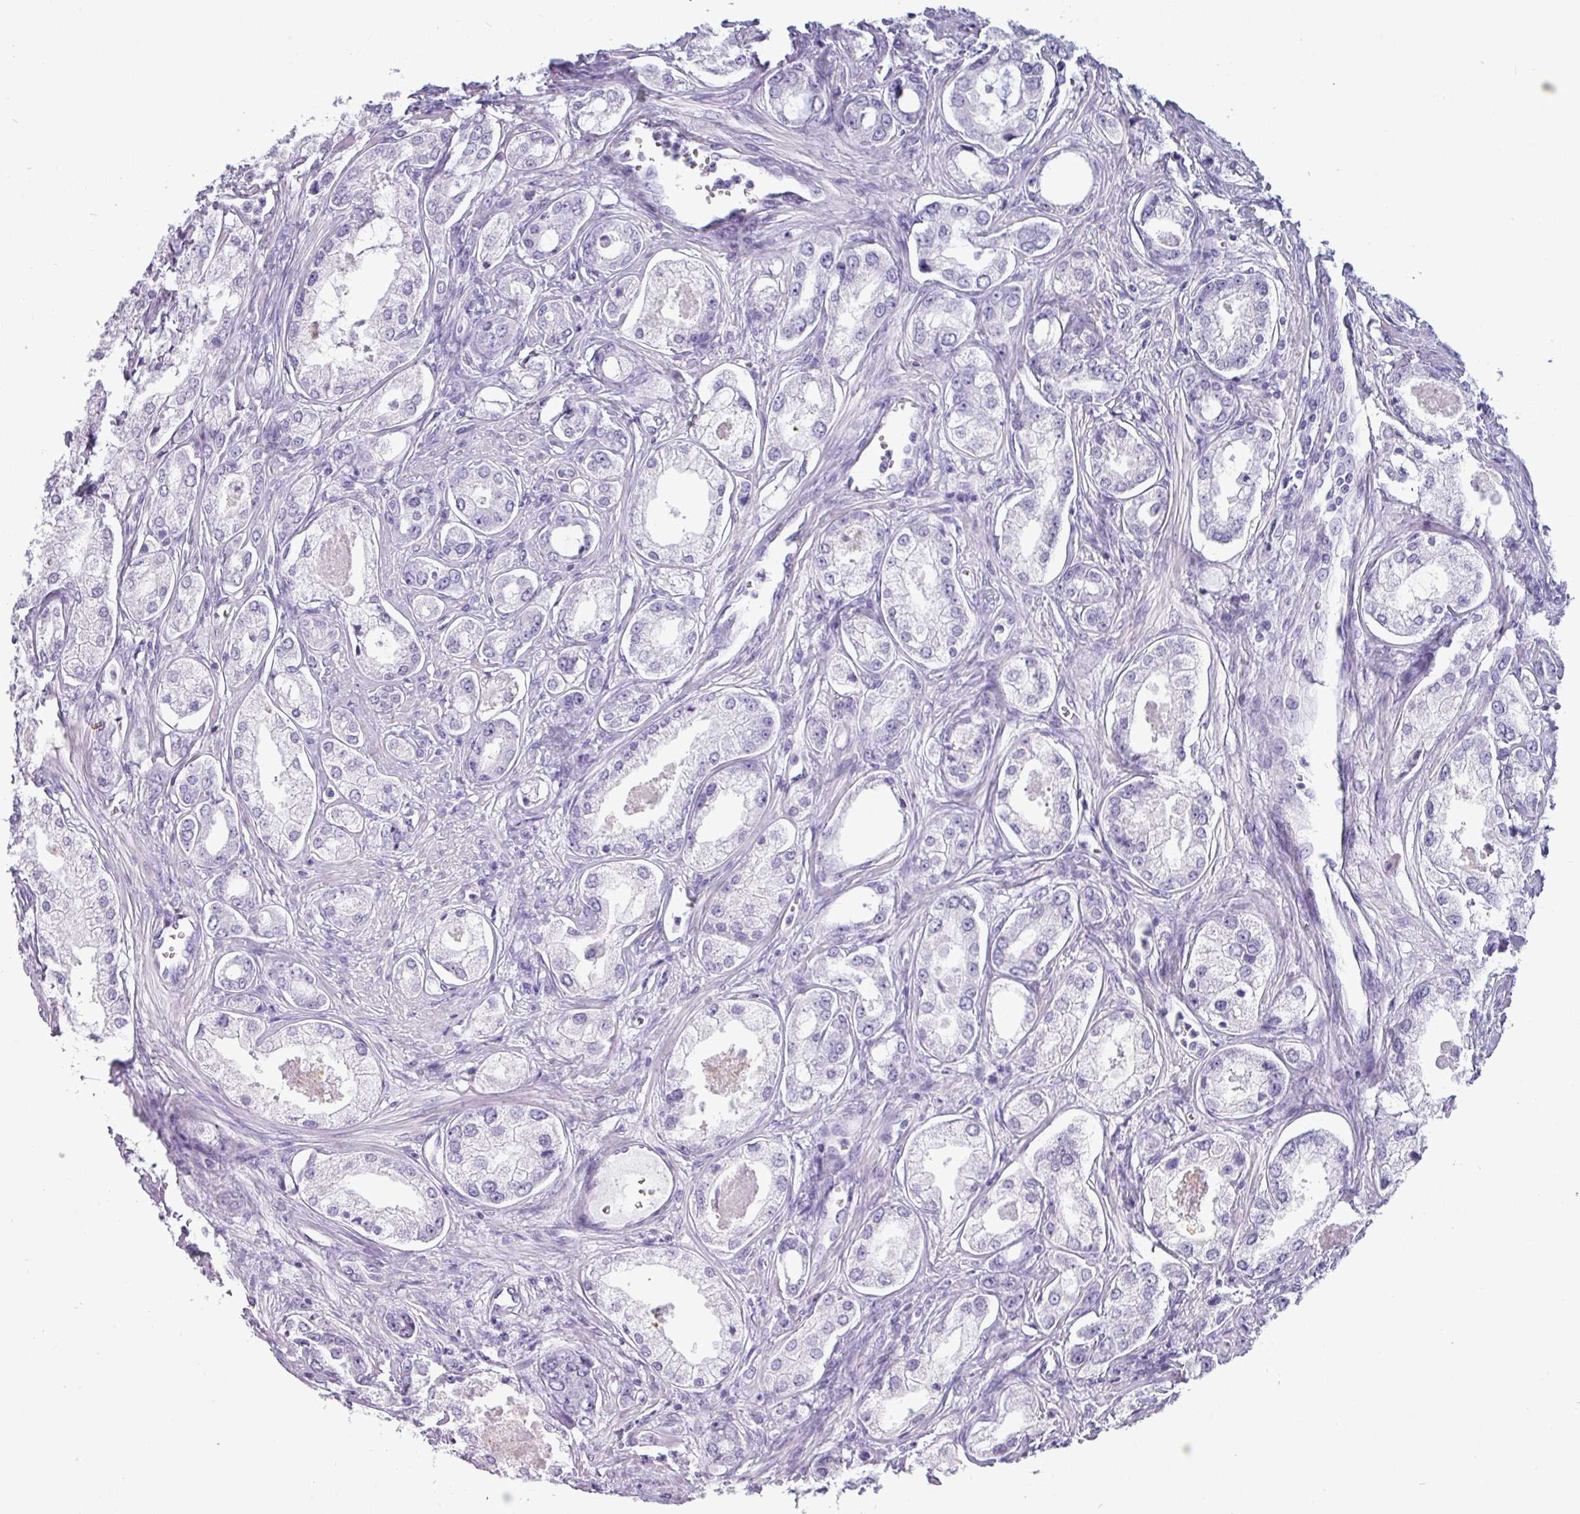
{"staining": {"intensity": "negative", "quantity": "none", "location": "none"}, "tissue": "prostate cancer", "cell_type": "Tumor cells", "image_type": "cancer", "snomed": [{"axis": "morphology", "description": "Adenocarcinoma, Low grade"}, {"axis": "topography", "description": "Prostate"}], "caption": "DAB (3,3'-diaminobenzidine) immunohistochemical staining of prostate adenocarcinoma (low-grade) shows no significant positivity in tumor cells. The staining was performed using DAB to visualize the protein expression in brown, while the nuclei were stained in blue with hematoxylin (Magnification: 20x).", "gene": "CRYBB2", "patient": {"sex": "male", "age": 68}}